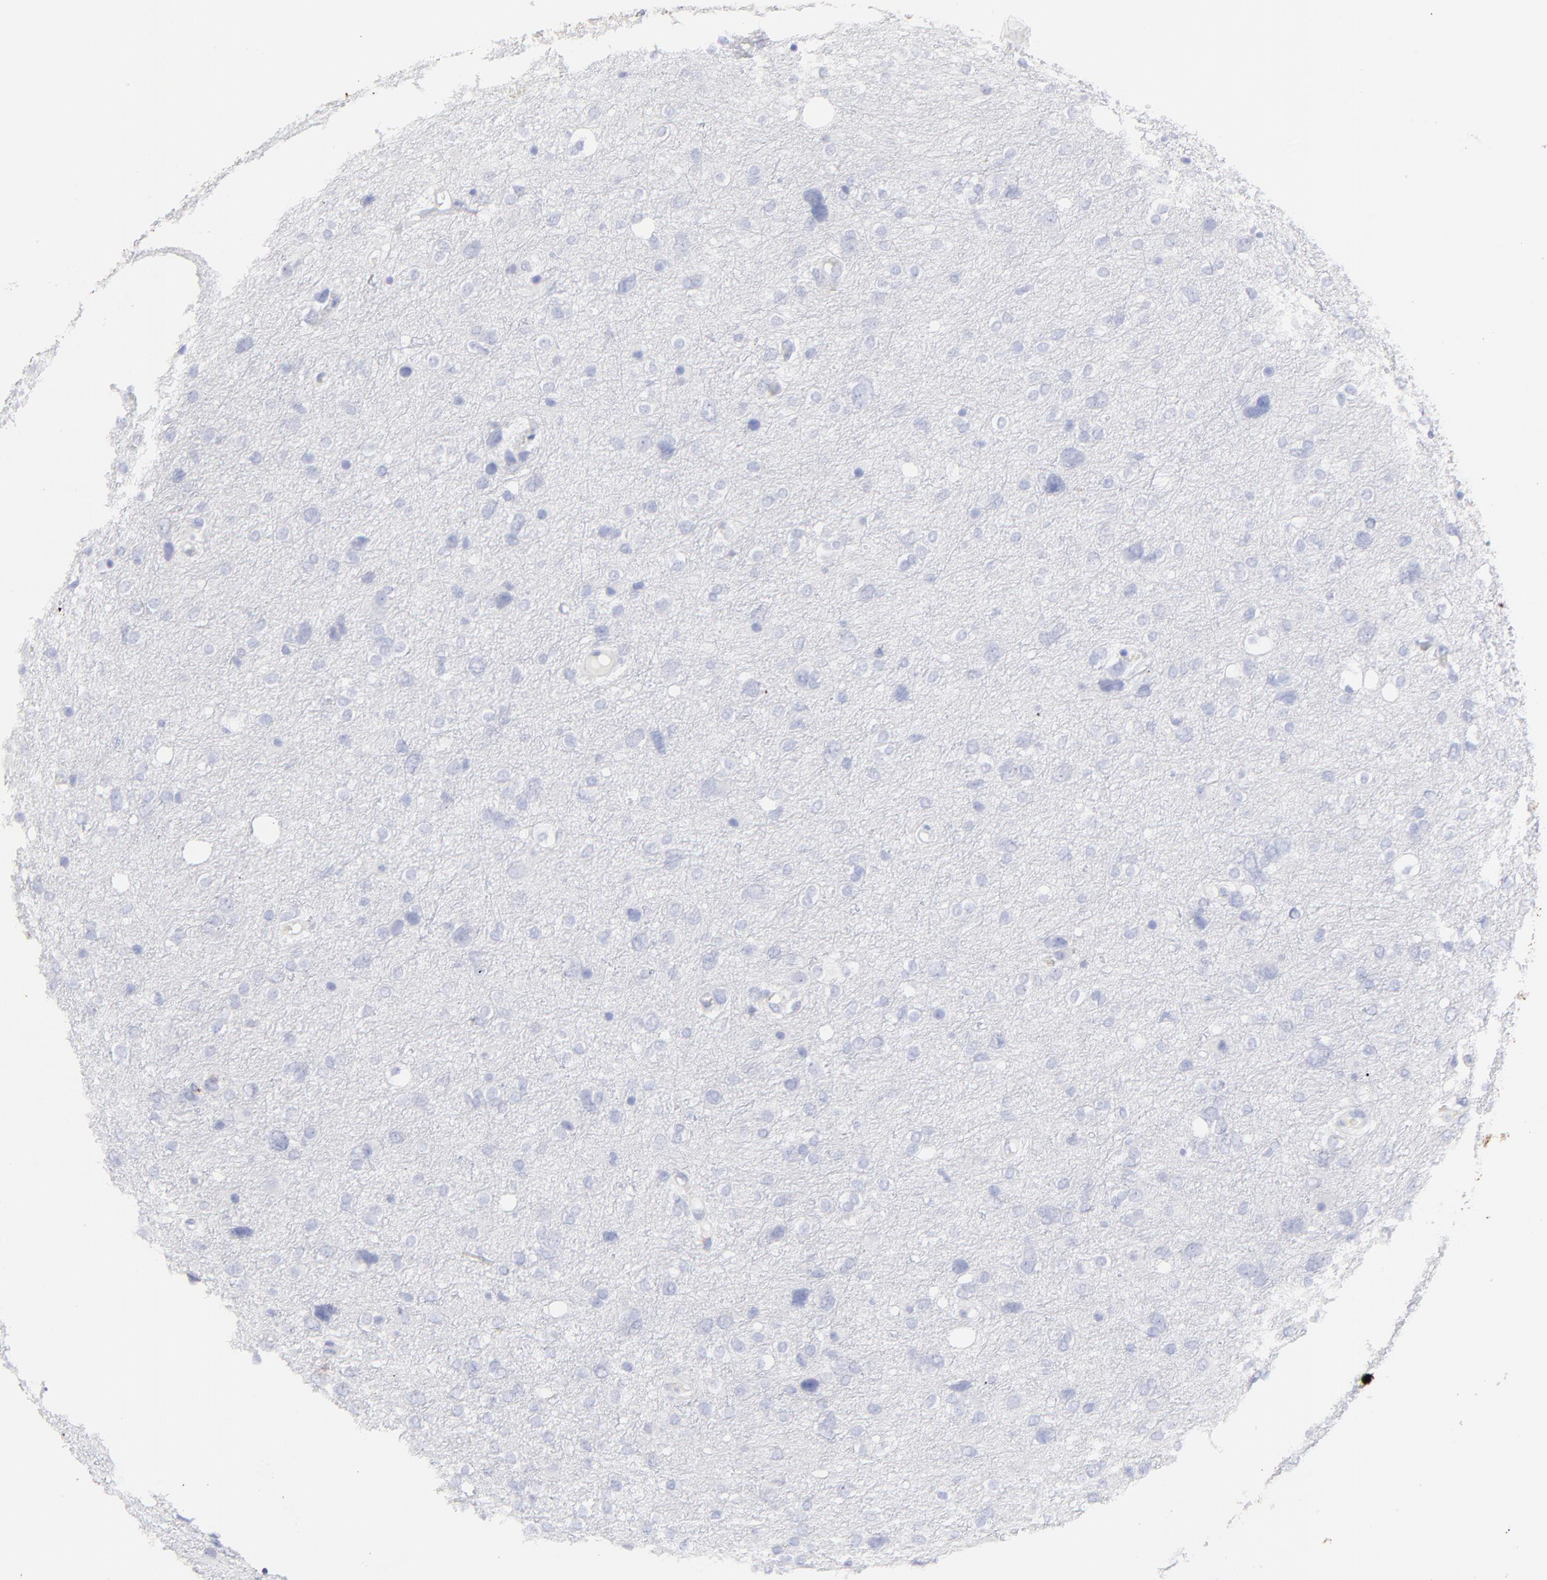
{"staining": {"intensity": "negative", "quantity": "none", "location": "none"}, "tissue": "glioma", "cell_type": "Tumor cells", "image_type": "cancer", "snomed": [{"axis": "morphology", "description": "Glioma, malignant, High grade"}, {"axis": "topography", "description": "Brain"}], "caption": "This image is of glioma stained with IHC to label a protein in brown with the nuclei are counter-stained blue. There is no positivity in tumor cells.", "gene": "S100A12", "patient": {"sex": "female", "age": 59}}